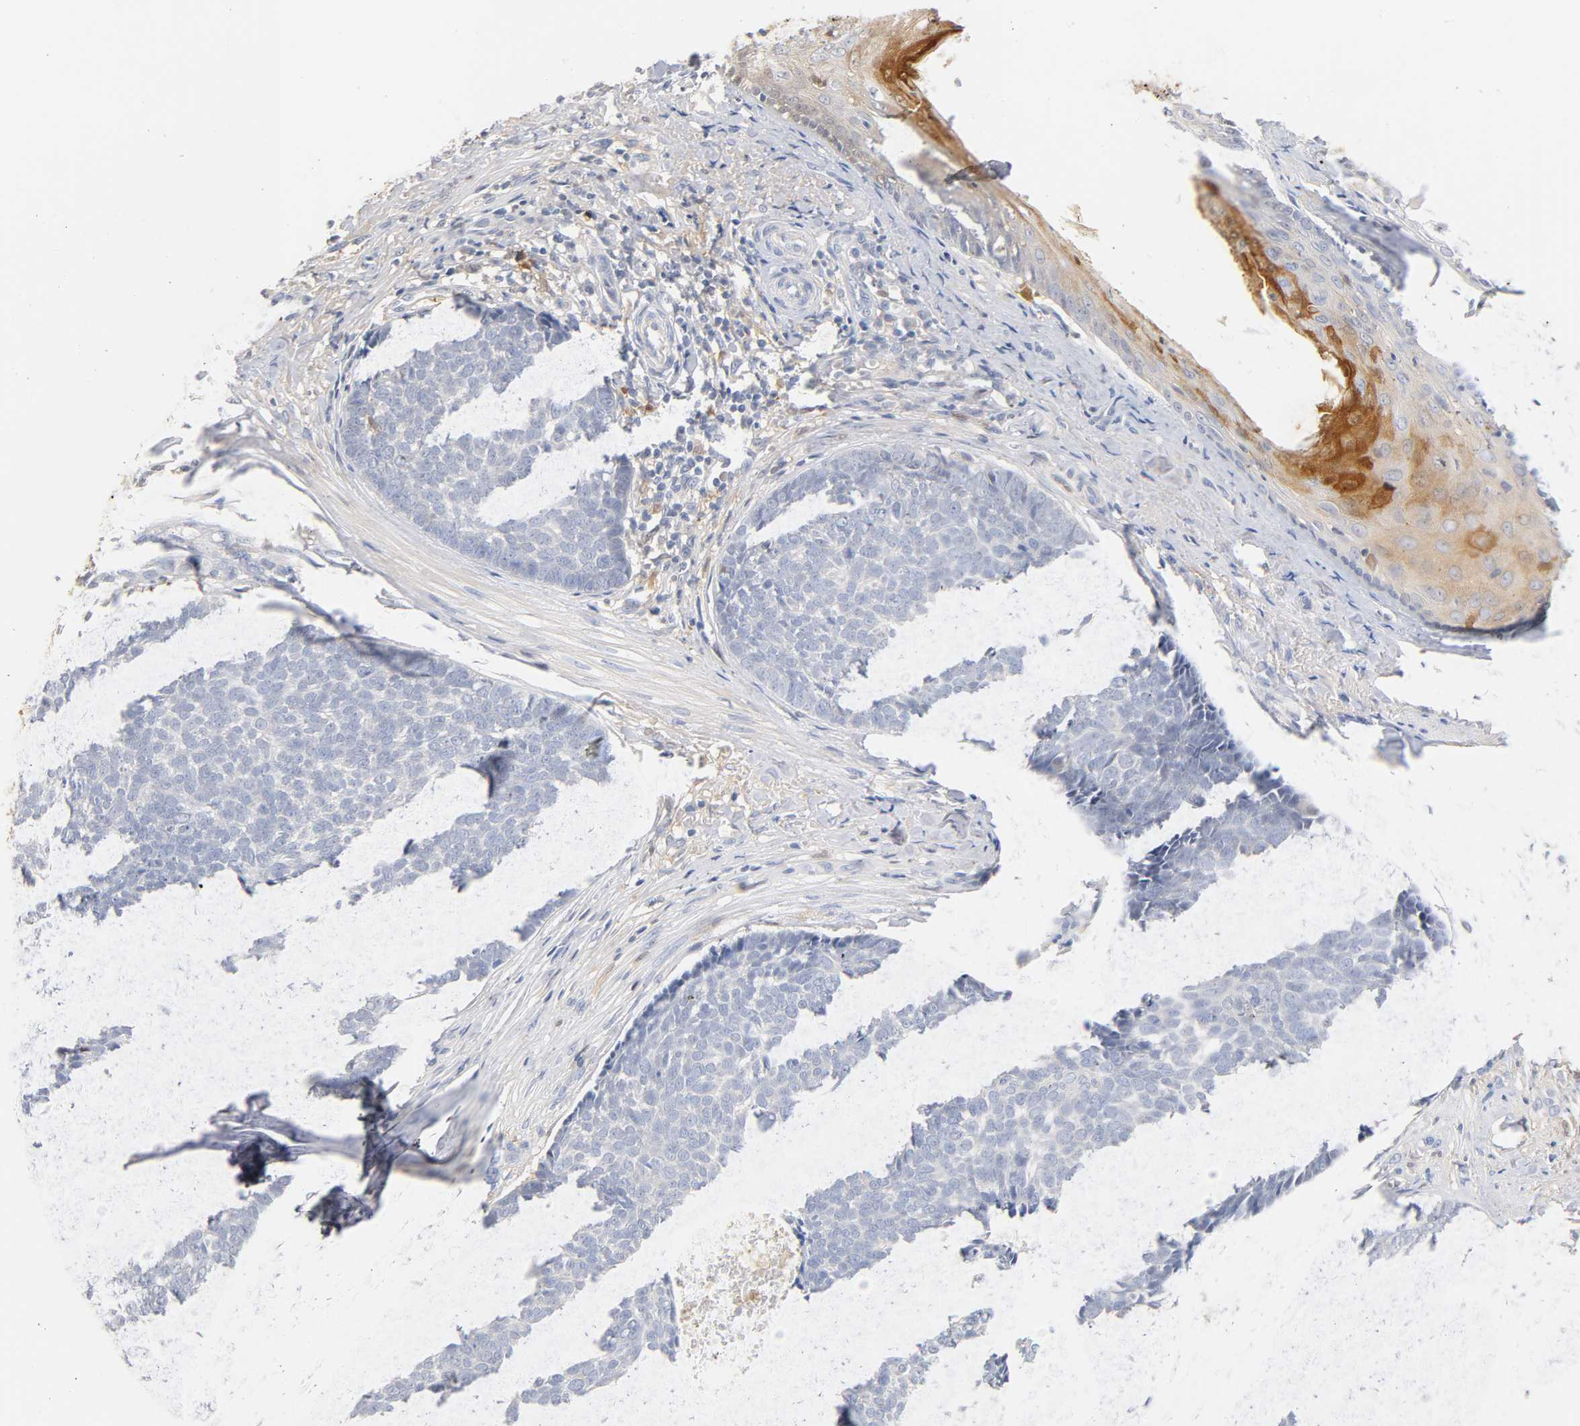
{"staining": {"intensity": "negative", "quantity": "none", "location": "none"}, "tissue": "skin cancer", "cell_type": "Tumor cells", "image_type": "cancer", "snomed": [{"axis": "morphology", "description": "Basal cell carcinoma"}, {"axis": "topography", "description": "Skin"}], "caption": "This micrograph is of skin basal cell carcinoma stained with immunohistochemistry to label a protein in brown with the nuclei are counter-stained blue. There is no staining in tumor cells. Nuclei are stained in blue.", "gene": "IL18", "patient": {"sex": "male", "age": 84}}